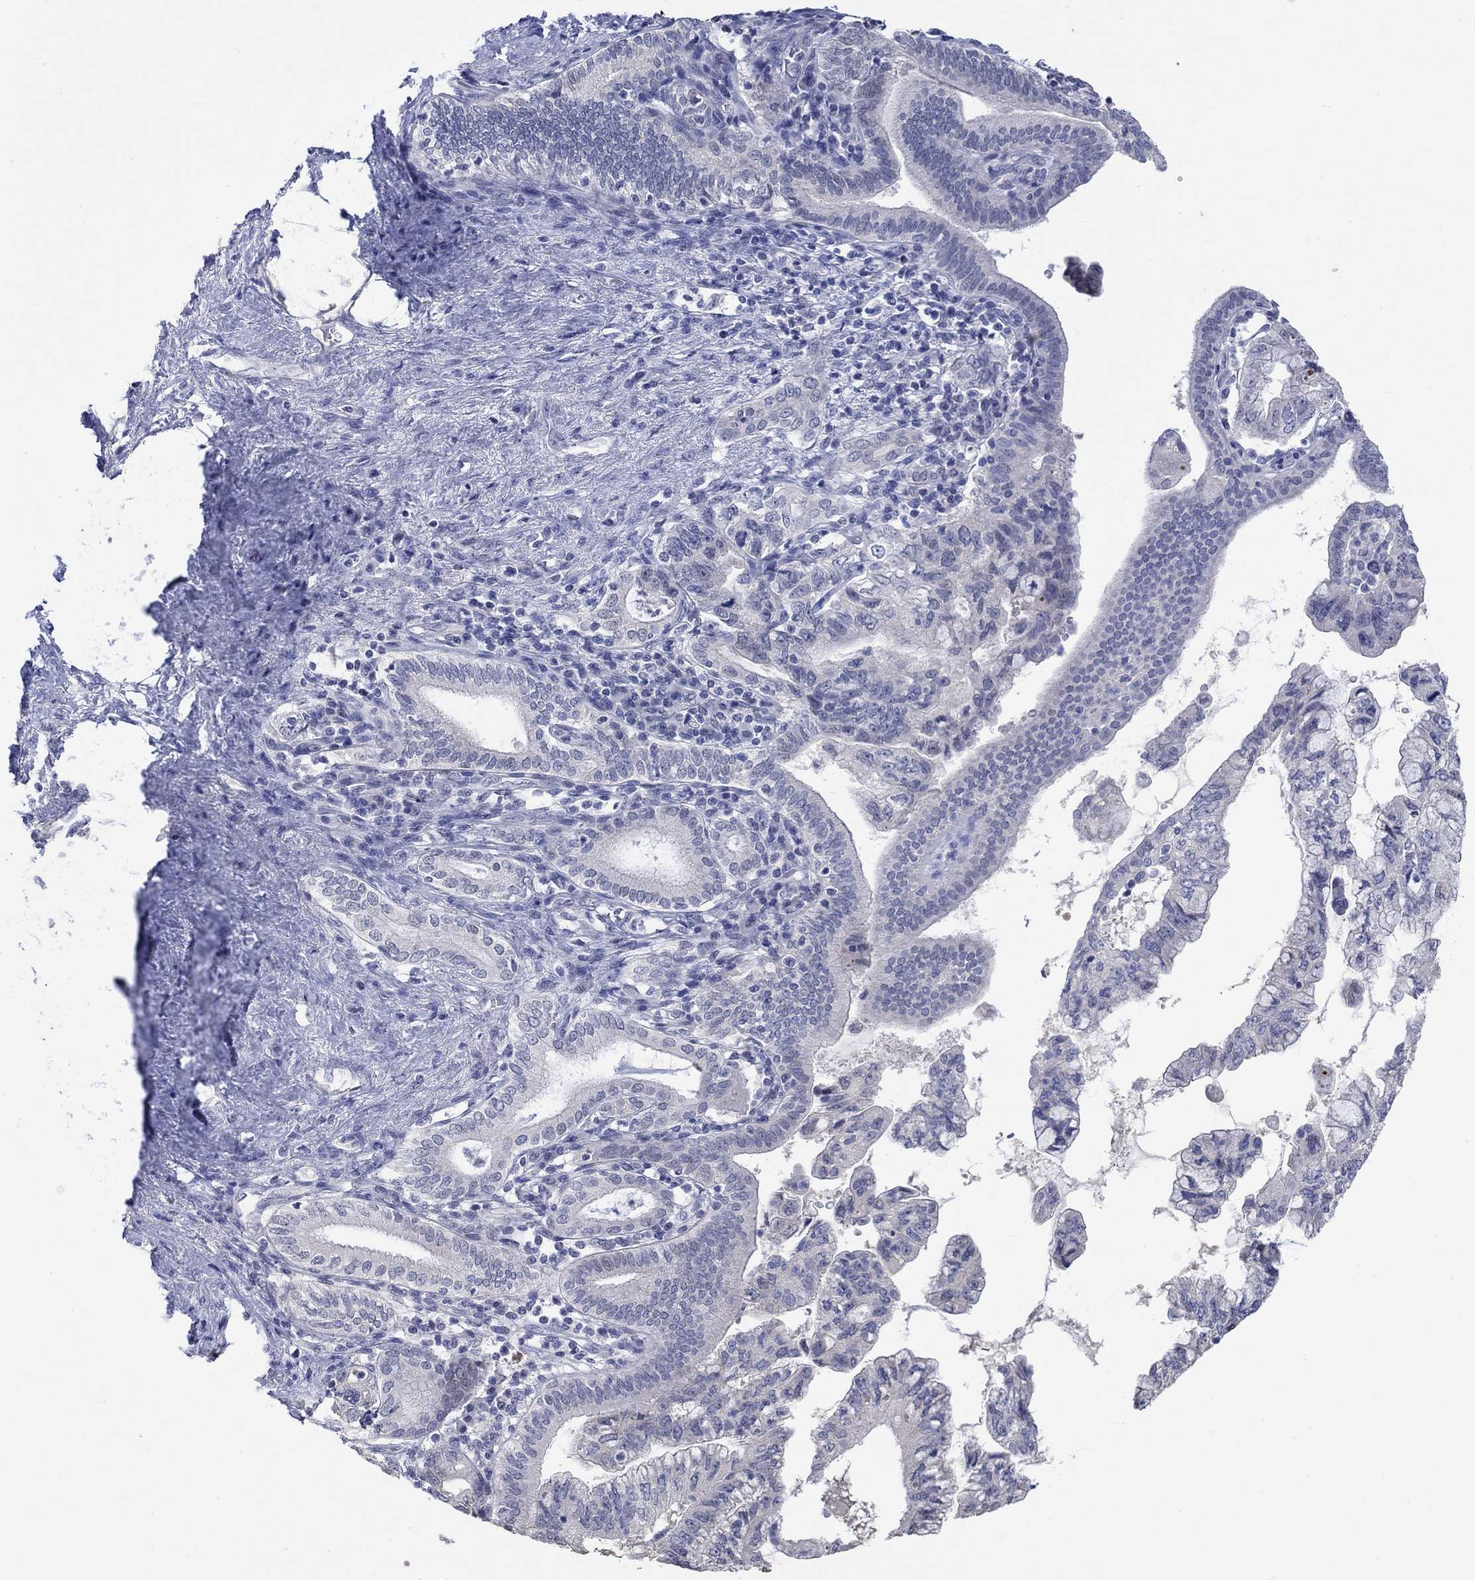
{"staining": {"intensity": "negative", "quantity": "none", "location": "none"}, "tissue": "pancreatic cancer", "cell_type": "Tumor cells", "image_type": "cancer", "snomed": [{"axis": "morphology", "description": "Adenocarcinoma, NOS"}, {"axis": "topography", "description": "Pancreas"}], "caption": "This micrograph is of pancreatic adenocarcinoma stained with immunohistochemistry to label a protein in brown with the nuclei are counter-stained blue. There is no positivity in tumor cells.", "gene": "PNMA5", "patient": {"sex": "female", "age": 73}}